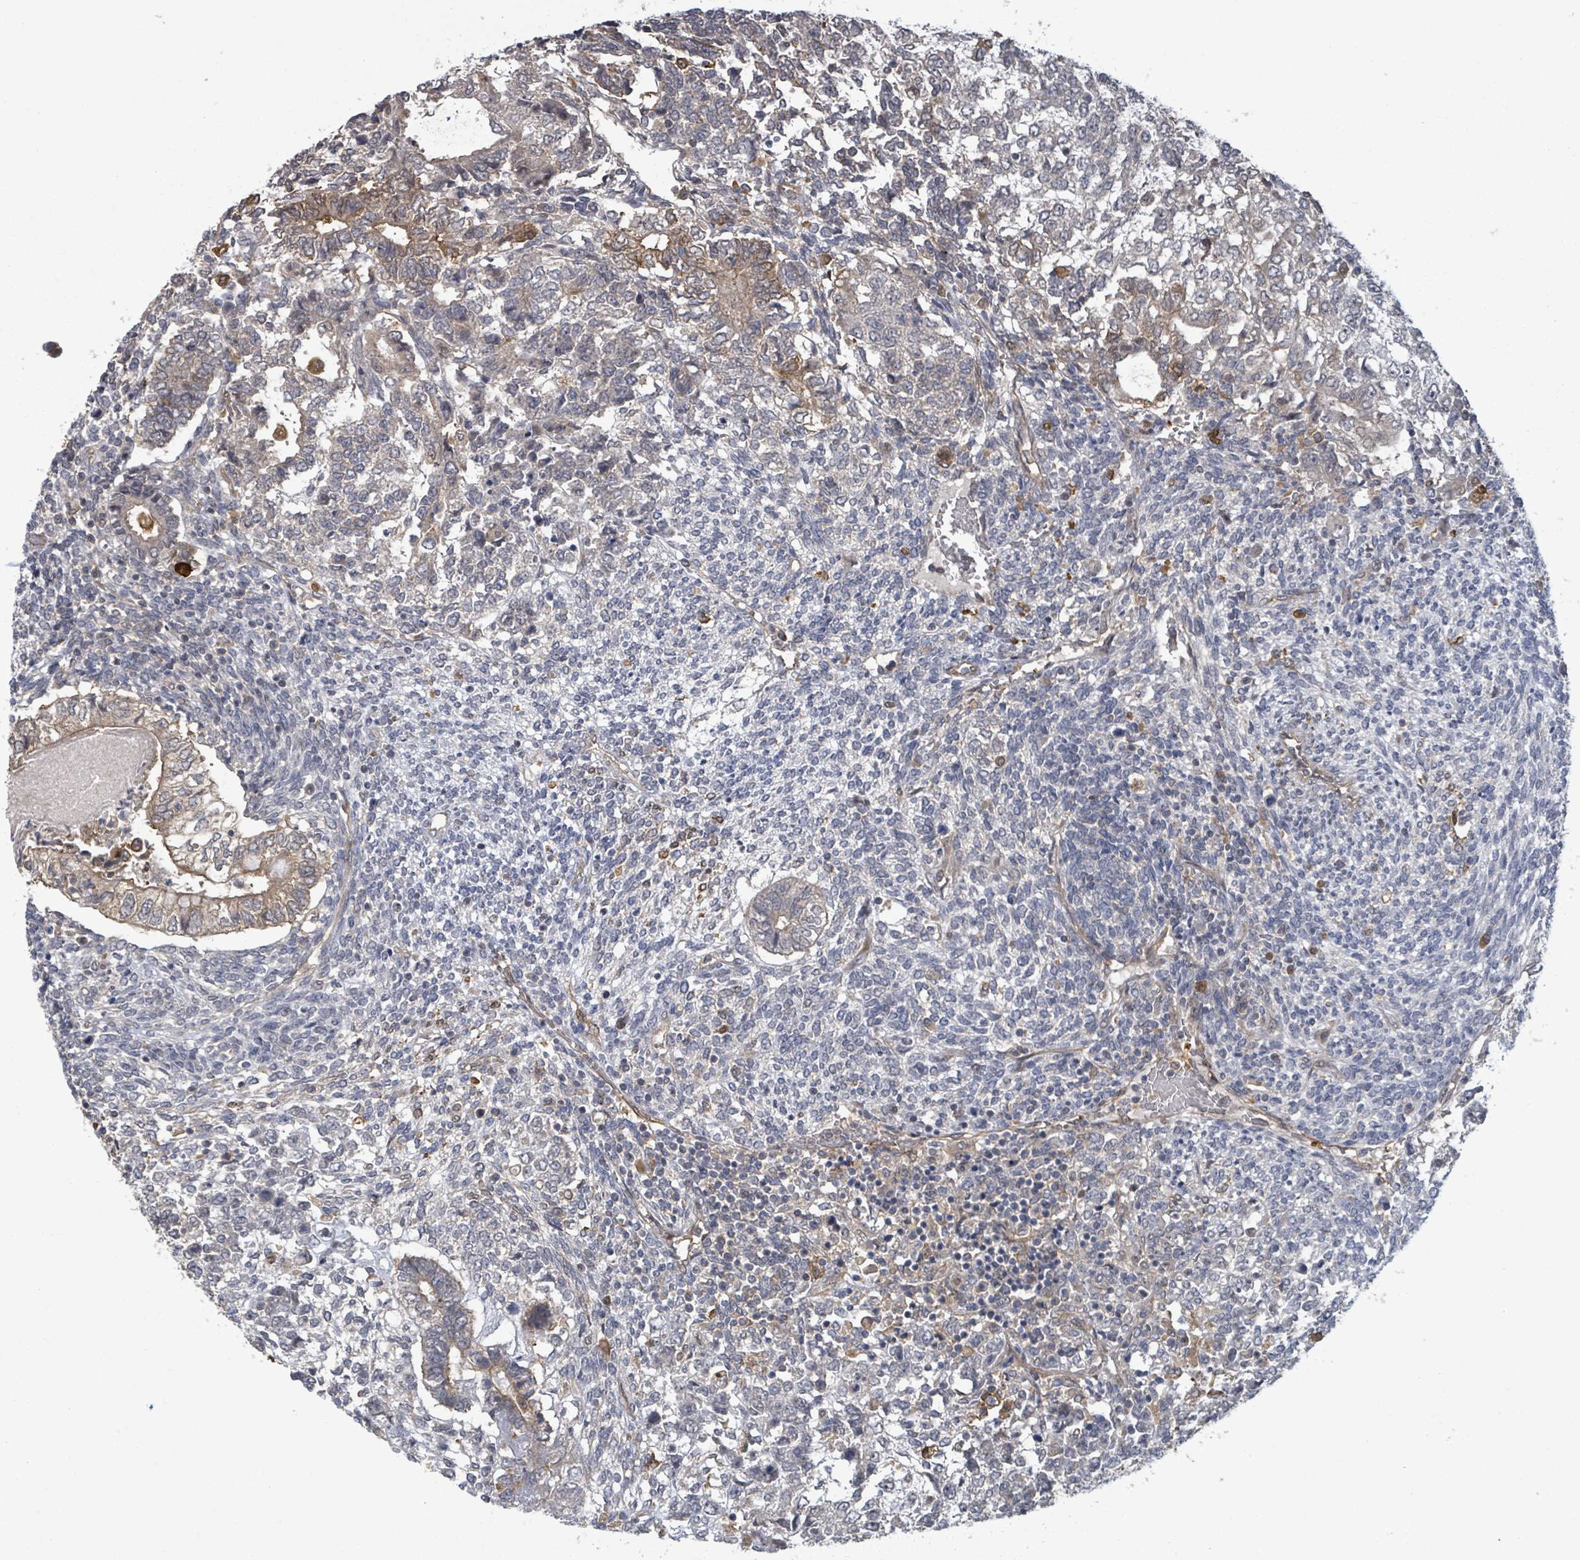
{"staining": {"intensity": "weak", "quantity": "<25%", "location": "cytoplasmic/membranous"}, "tissue": "testis cancer", "cell_type": "Tumor cells", "image_type": "cancer", "snomed": [{"axis": "morphology", "description": "Carcinoma, Embryonal, NOS"}, {"axis": "topography", "description": "Testis"}], "caption": "Tumor cells are negative for brown protein staining in embryonal carcinoma (testis).", "gene": "MAP3K6", "patient": {"sex": "male", "age": 23}}